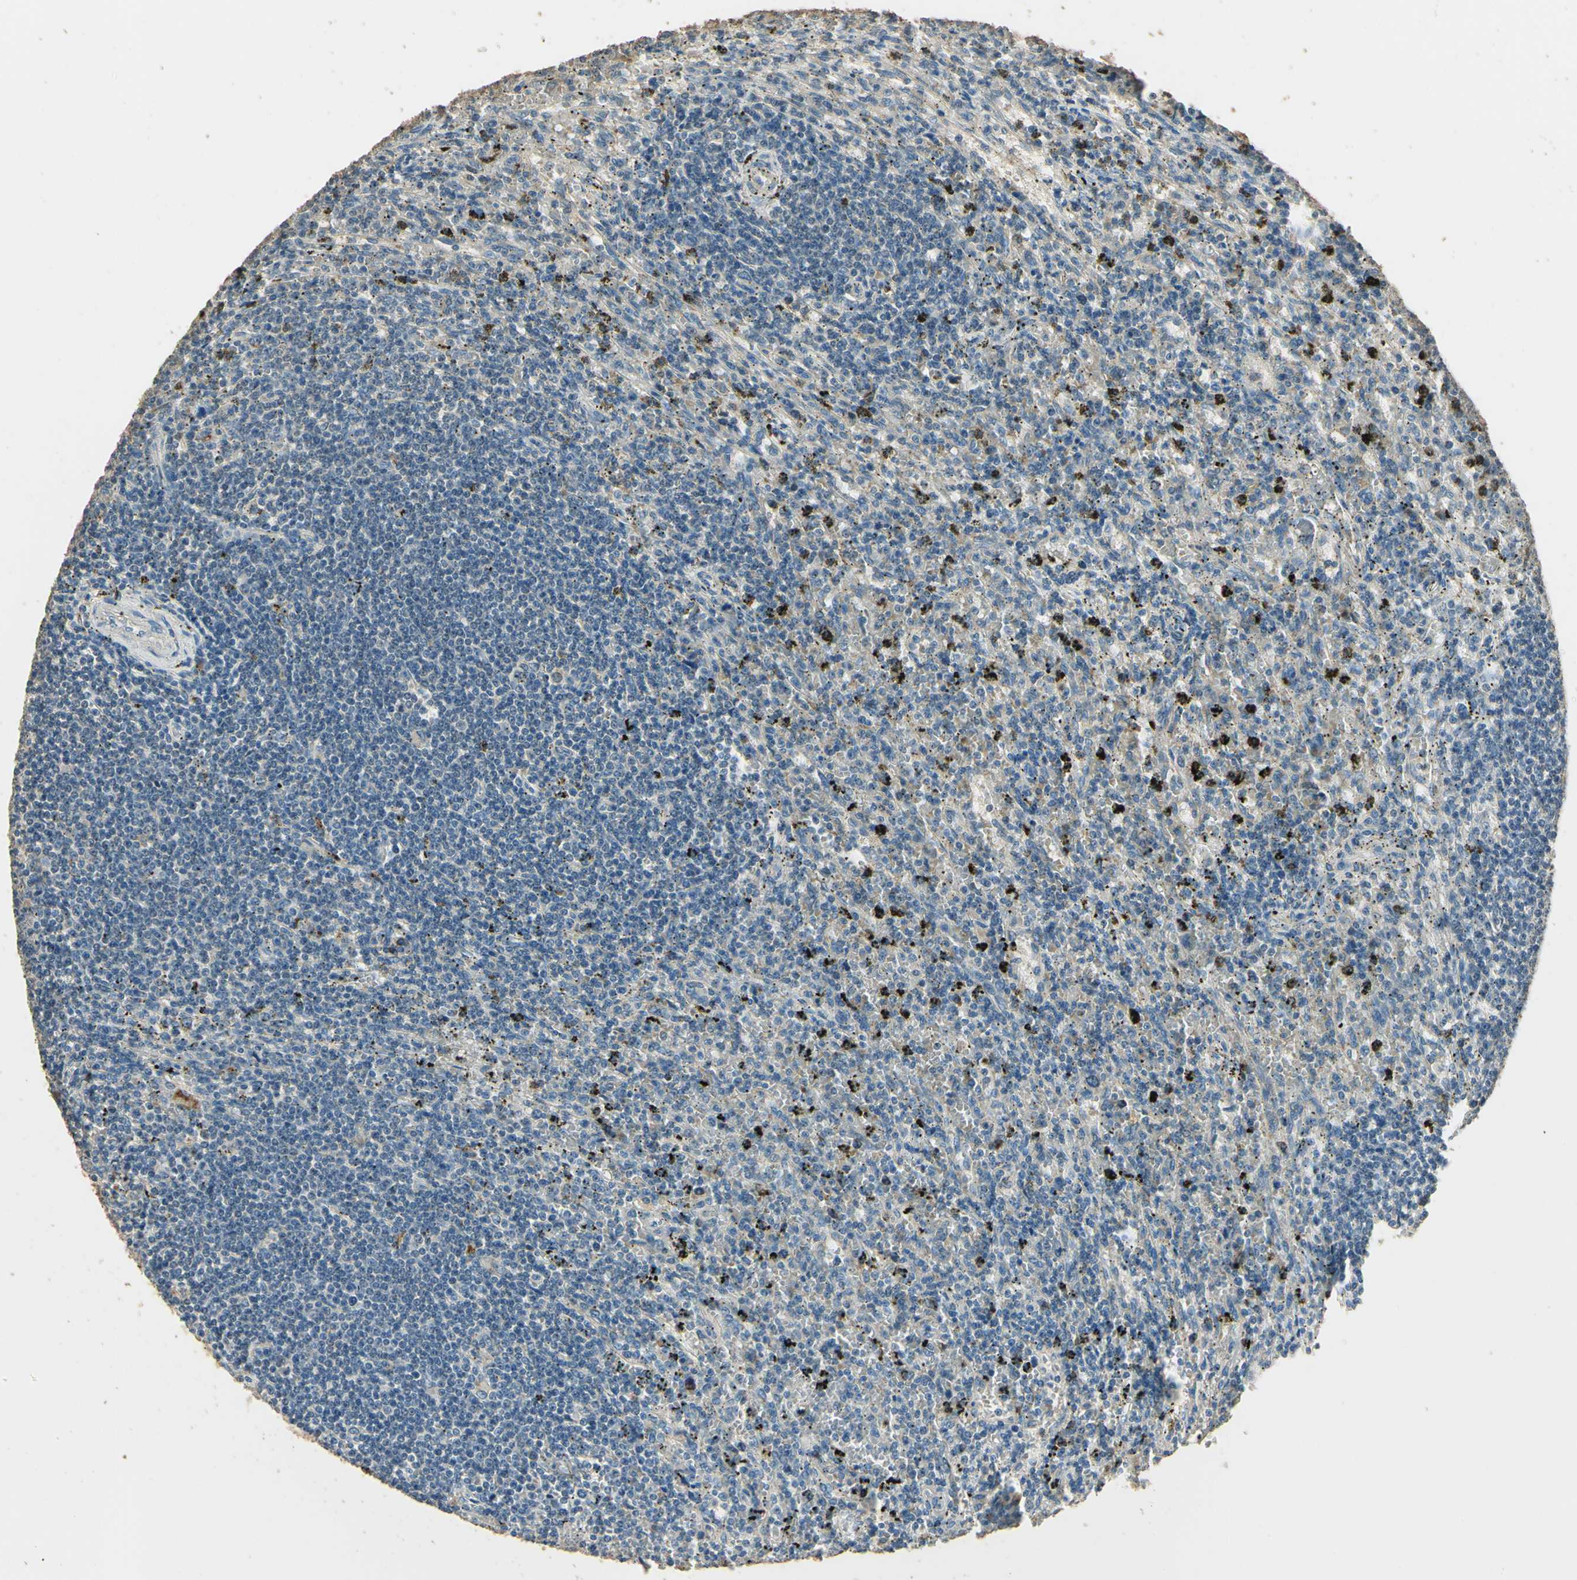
{"staining": {"intensity": "negative", "quantity": "none", "location": "none"}, "tissue": "lymphoma", "cell_type": "Tumor cells", "image_type": "cancer", "snomed": [{"axis": "morphology", "description": "Malignant lymphoma, non-Hodgkin's type, Low grade"}, {"axis": "topography", "description": "Spleen"}], "caption": "There is no significant expression in tumor cells of lymphoma. (DAB (3,3'-diaminobenzidine) IHC with hematoxylin counter stain).", "gene": "ARHGEF17", "patient": {"sex": "male", "age": 76}}